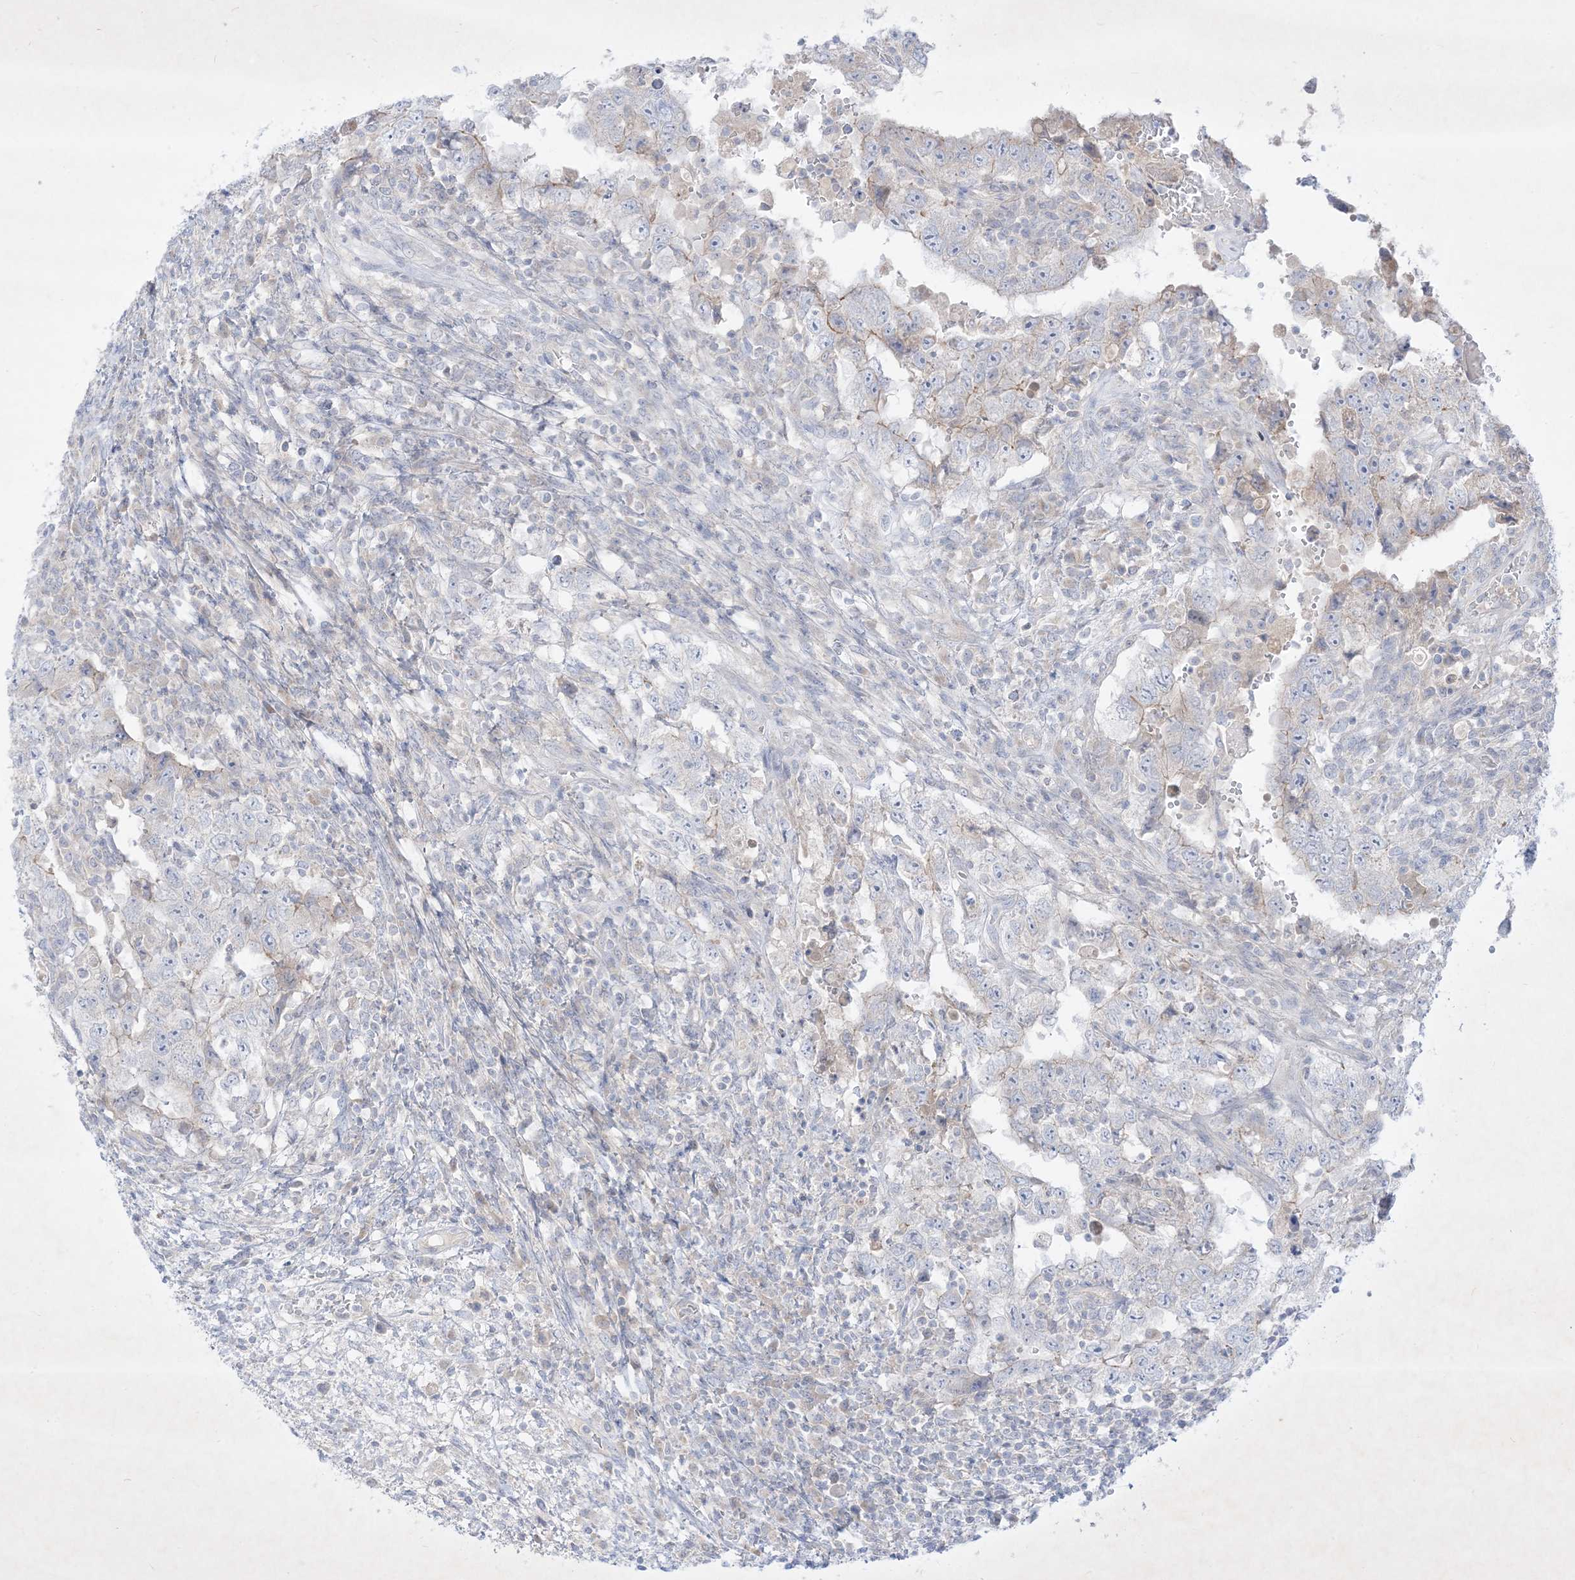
{"staining": {"intensity": "weak", "quantity": "<25%", "location": "cytoplasmic/membranous"}, "tissue": "testis cancer", "cell_type": "Tumor cells", "image_type": "cancer", "snomed": [{"axis": "morphology", "description": "Carcinoma, Embryonal, NOS"}, {"axis": "topography", "description": "Testis"}], "caption": "IHC of human testis cancer displays no staining in tumor cells. (Stains: DAB immunohistochemistry with hematoxylin counter stain, Microscopy: brightfield microscopy at high magnification).", "gene": "PLEKHA3", "patient": {"sex": "male", "age": 26}}